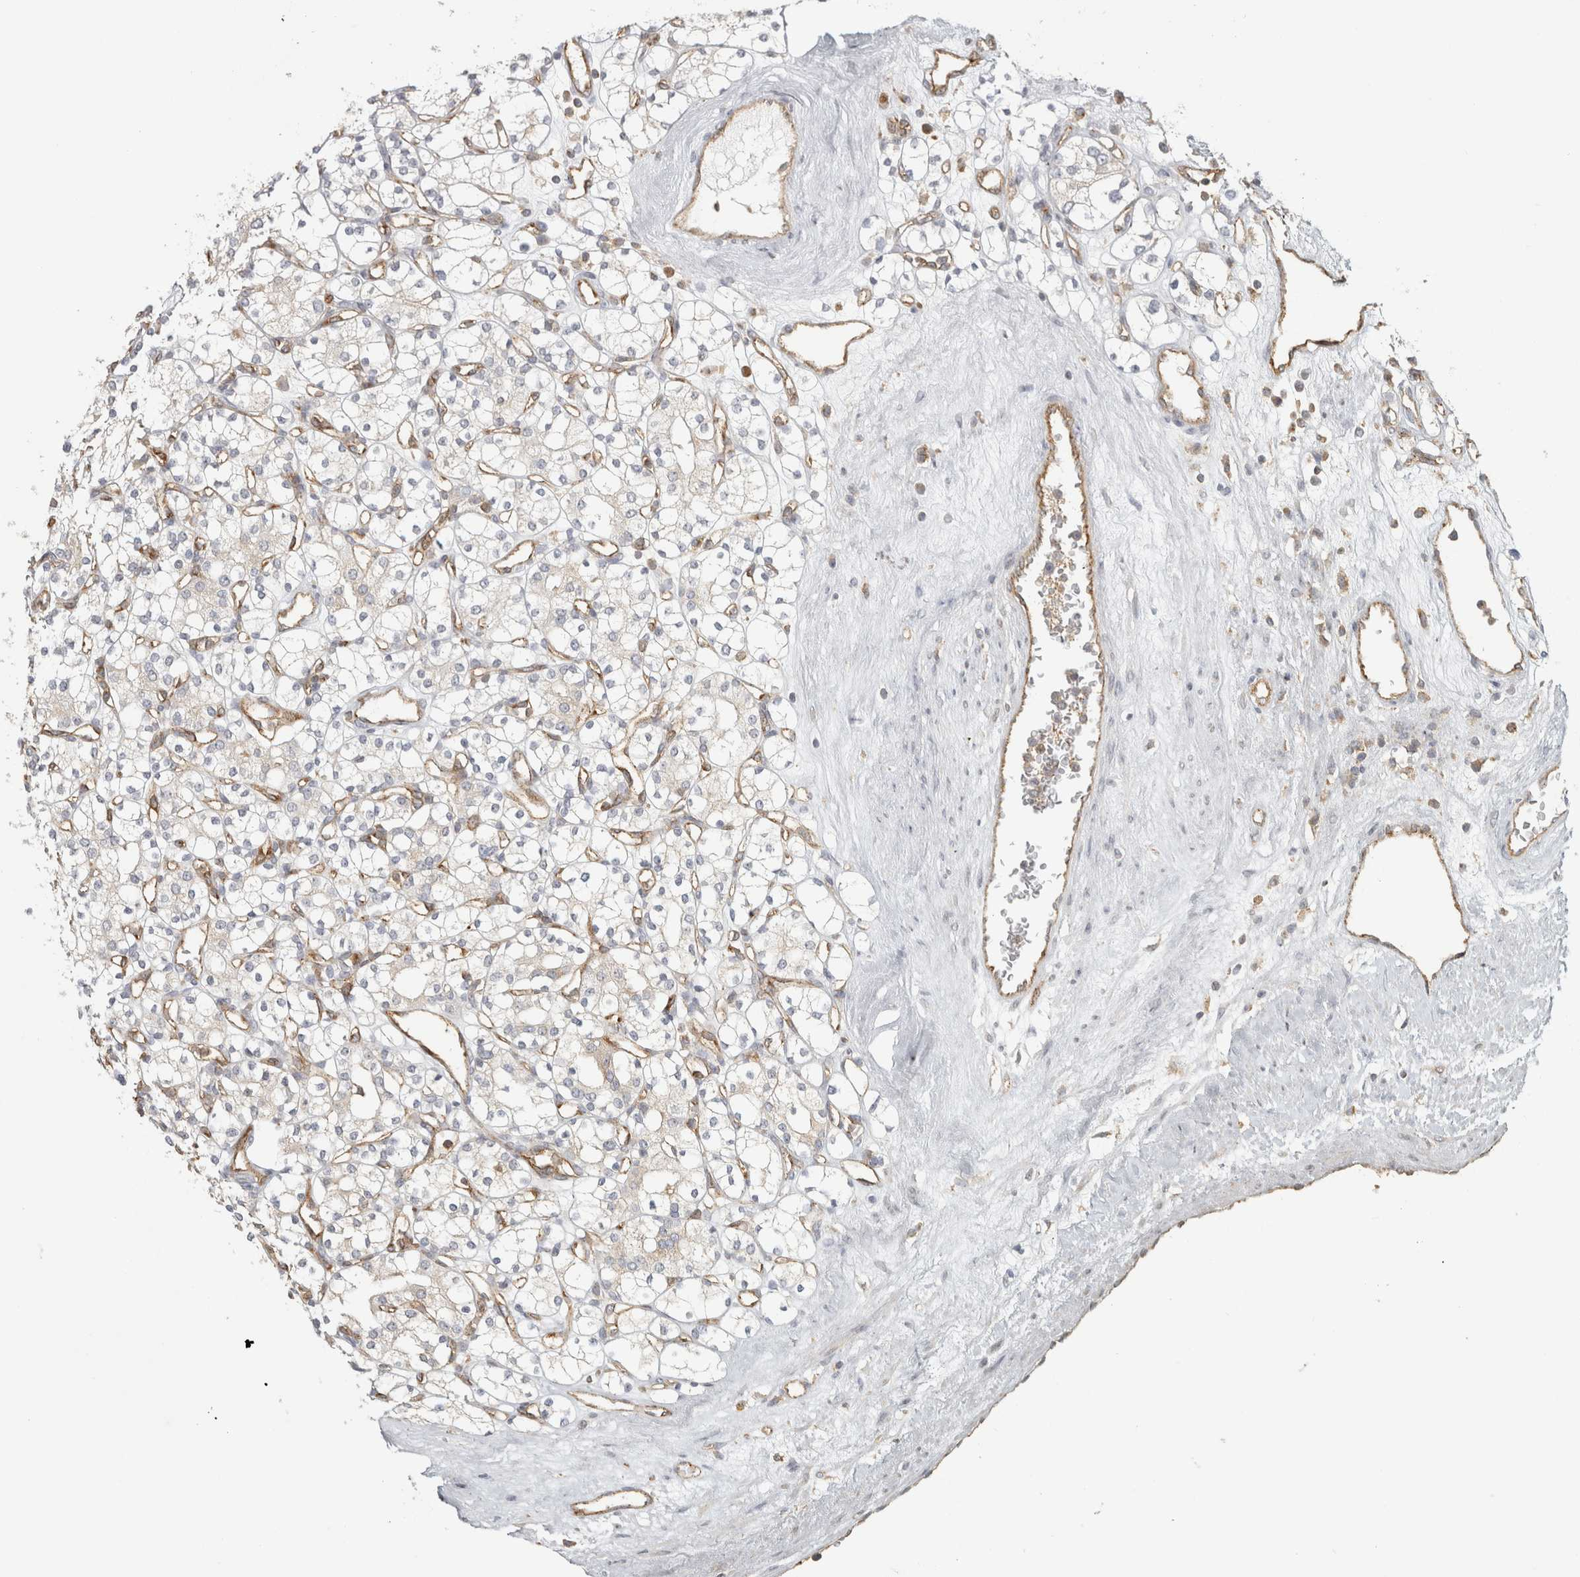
{"staining": {"intensity": "negative", "quantity": "none", "location": "none"}, "tissue": "renal cancer", "cell_type": "Tumor cells", "image_type": "cancer", "snomed": [{"axis": "morphology", "description": "Adenocarcinoma, NOS"}, {"axis": "topography", "description": "Kidney"}], "caption": "Tumor cells are negative for protein expression in human renal adenocarcinoma.", "gene": "HLA-E", "patient": {"sex": "male", "age": 77}}